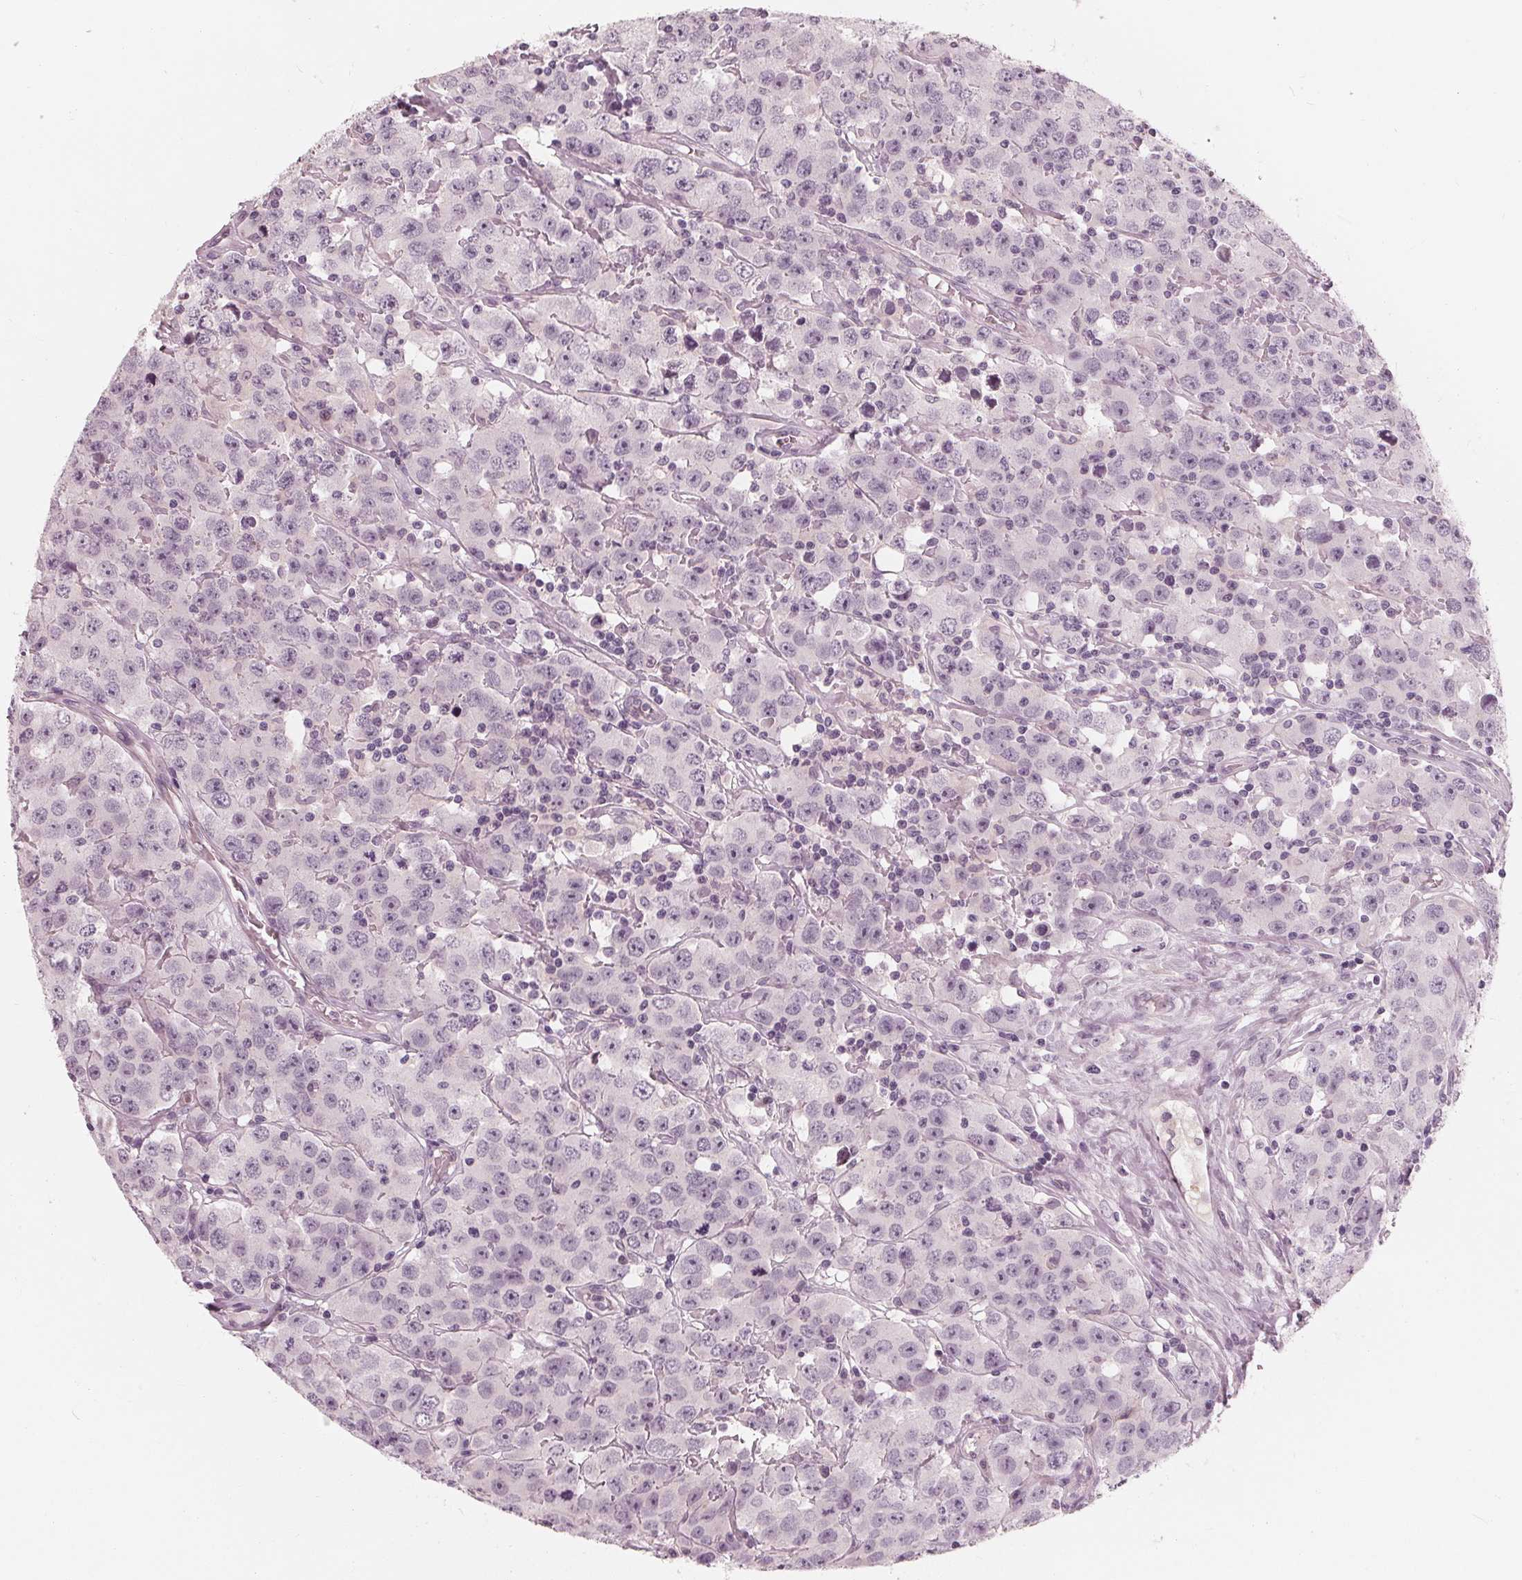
{"staining": {"intensity": "negative", "quantity": "none", "location": "none"}, "tissue": "testis cancer", "cell_type": "Tumor cells", "image_type": "cancer", "snomed": [{"axis": "morphology", "description": "Seminoma, NOS"}, {"axis": "topography", "description": "Testis"}], "caption": "There is no significant staining in tumor cells of seminoma (testis).", "gene": "SAT2", "patient": {"sex": "male", "age": 52}}